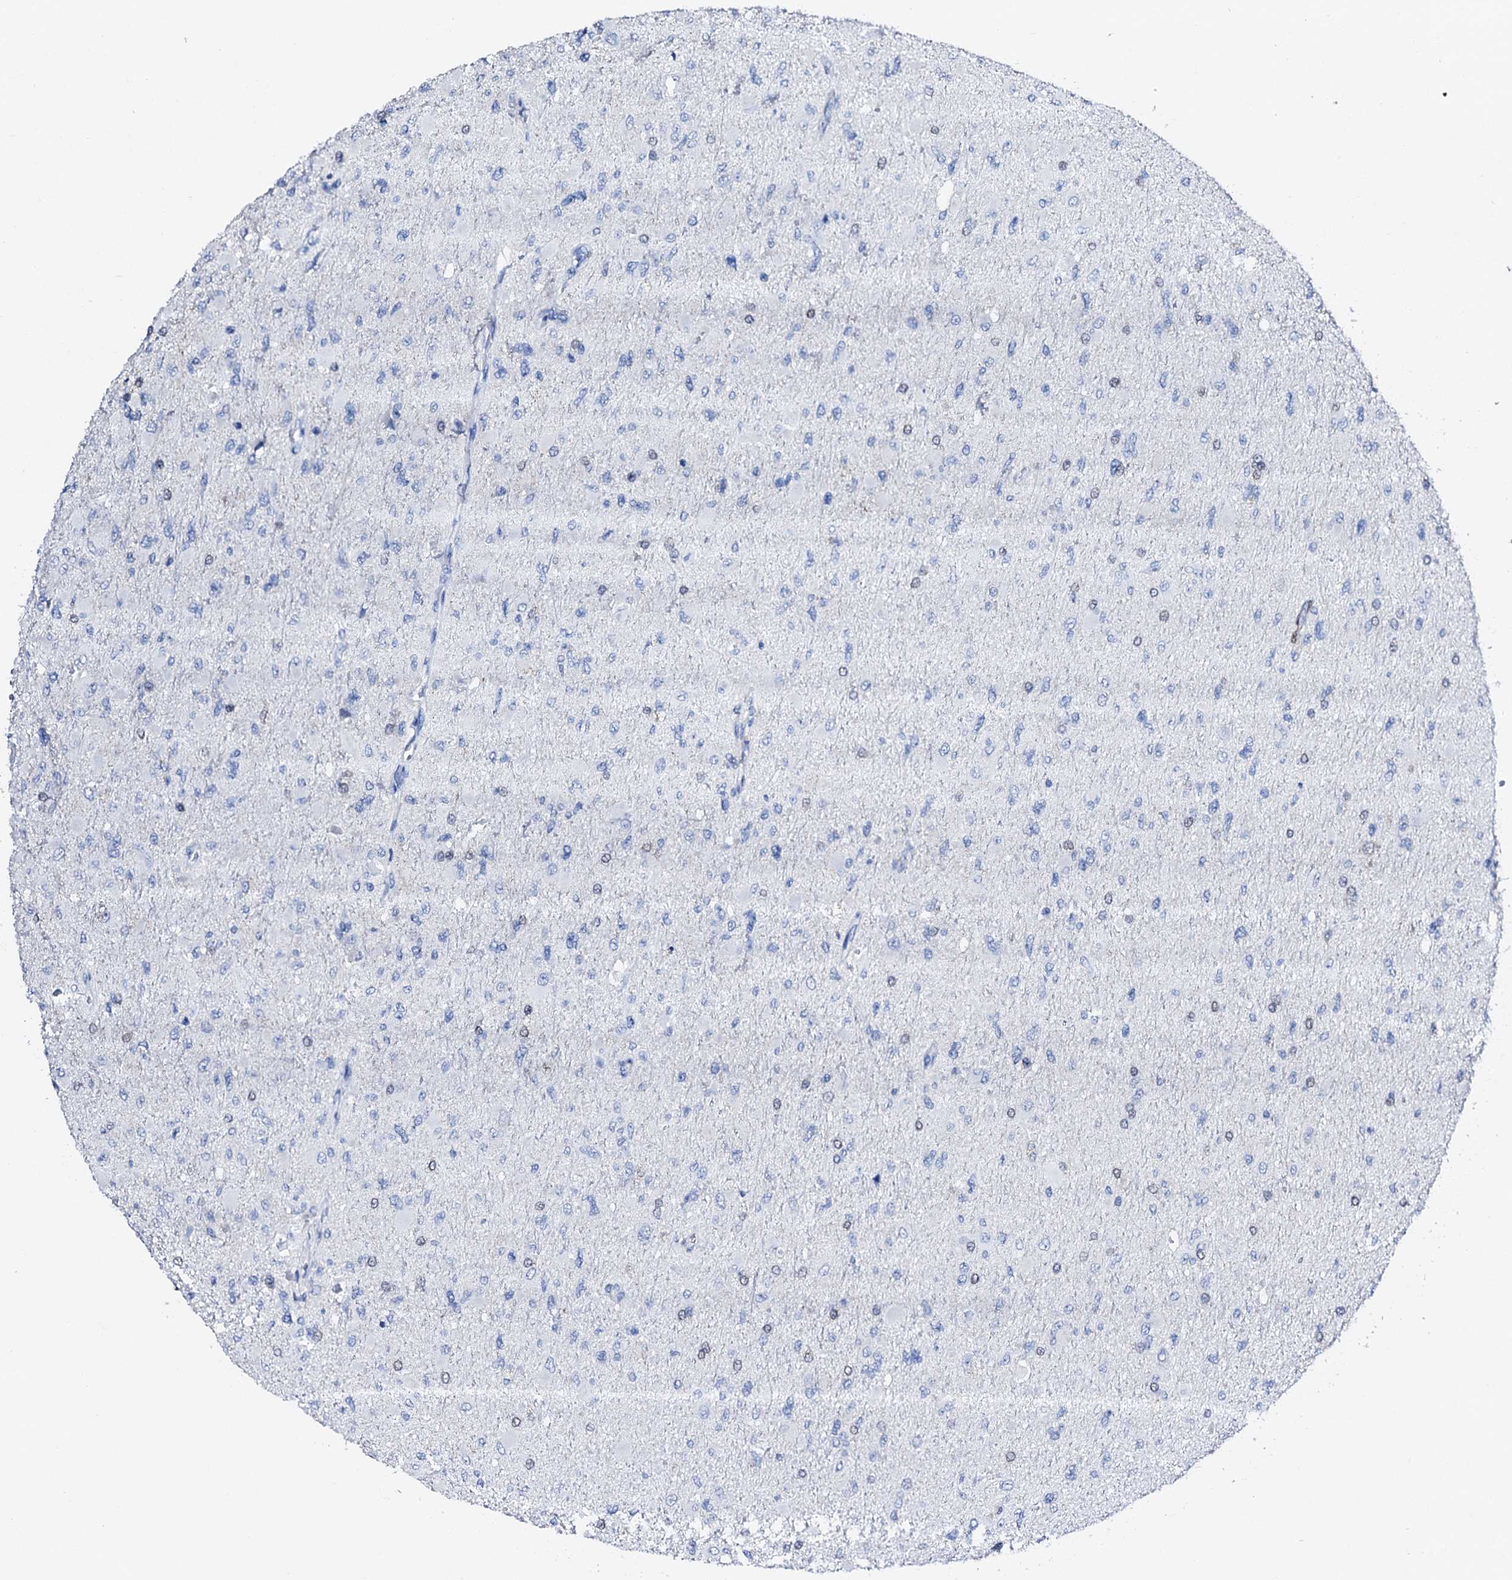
{"staining": {"intensity": "negative", "quantity": "none", "location": "none"}, "tissue": "glioma", "cell_type": "Tumor cells", "image_type": "cancer", "snomed": [{"axis": "morphology", "description": "Glioma, malignant, High grade"}, {"axis": "topography", "description": "Cerebral cortex"}], "caption": "Immunohistochemistry photomicrograph of neoplastic tissue: malignant high-grade glioma stained with DAB reveals no significant protein positivity in tumor cells. (DAB (3,3'-diaminobenzidine) immunohistochemistry (IHC) visualized using brightfield microscopy, high magnification).", "gene": "NRIP2", "patient": {"sex": "female", "age": 36}}